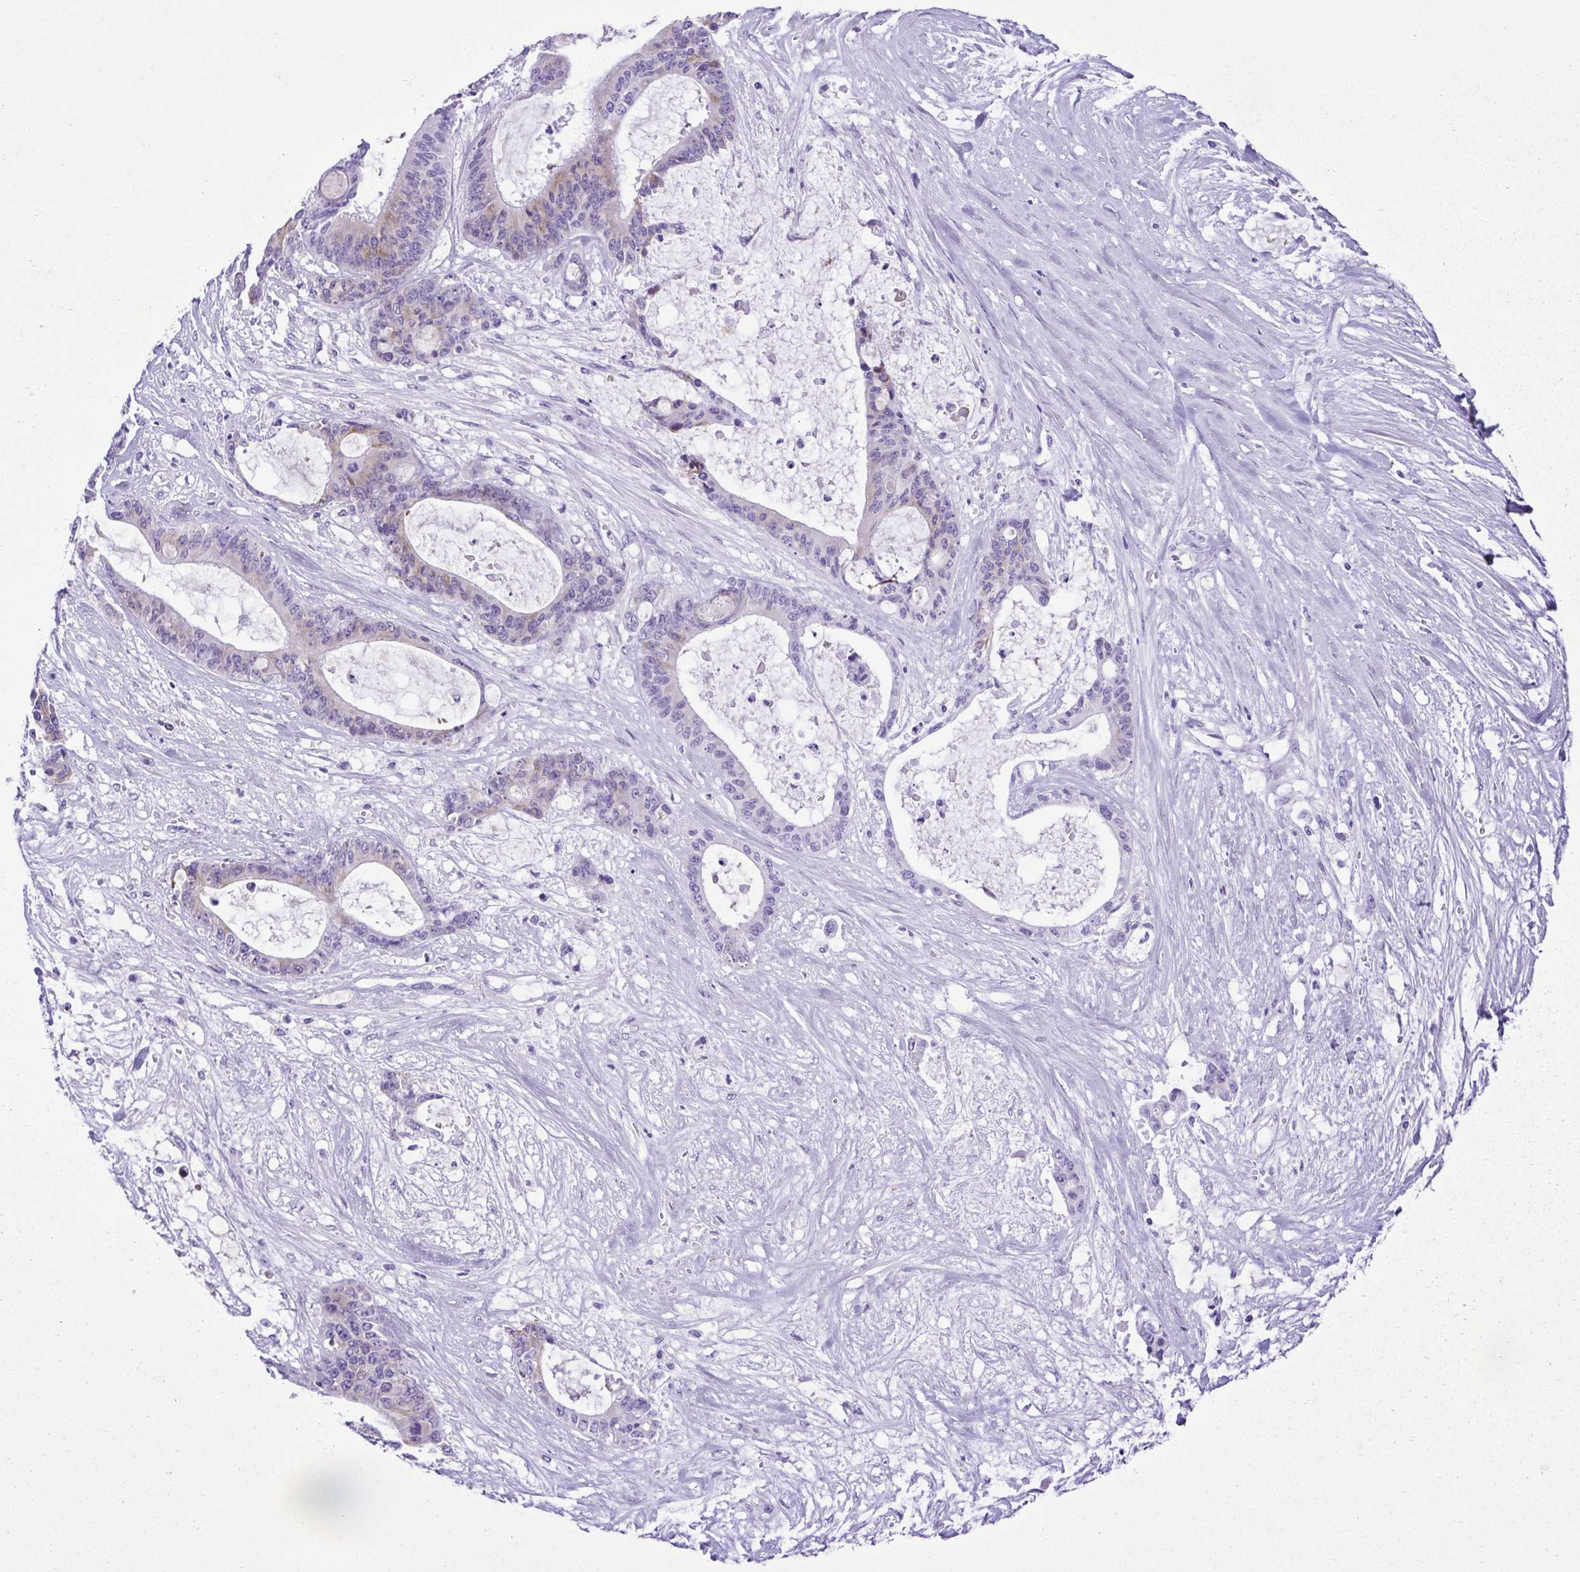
{"staining": {"intensity": "negative", "quantity": "none", "location": "none"}, "tissue": "liver cancer", "cell_type": "Tumor cells", "image_type": "cancer", "snomed": [{"axis": "morphology", "description": "Normal tissue, NOS"}, {"axis": "morphology", "description": "Cholangiocarcinoma"}, {"axis": "topography", "description": "Liver"}, {"axis": "topography", "description": "Peripheral nerve tissue"}], "caption": "Image shows no significant protein staining in tumor cells of liver cholangiocarcinoma.", "gene": "PAK3", "patient": {"sex": "female", "age": 73}}